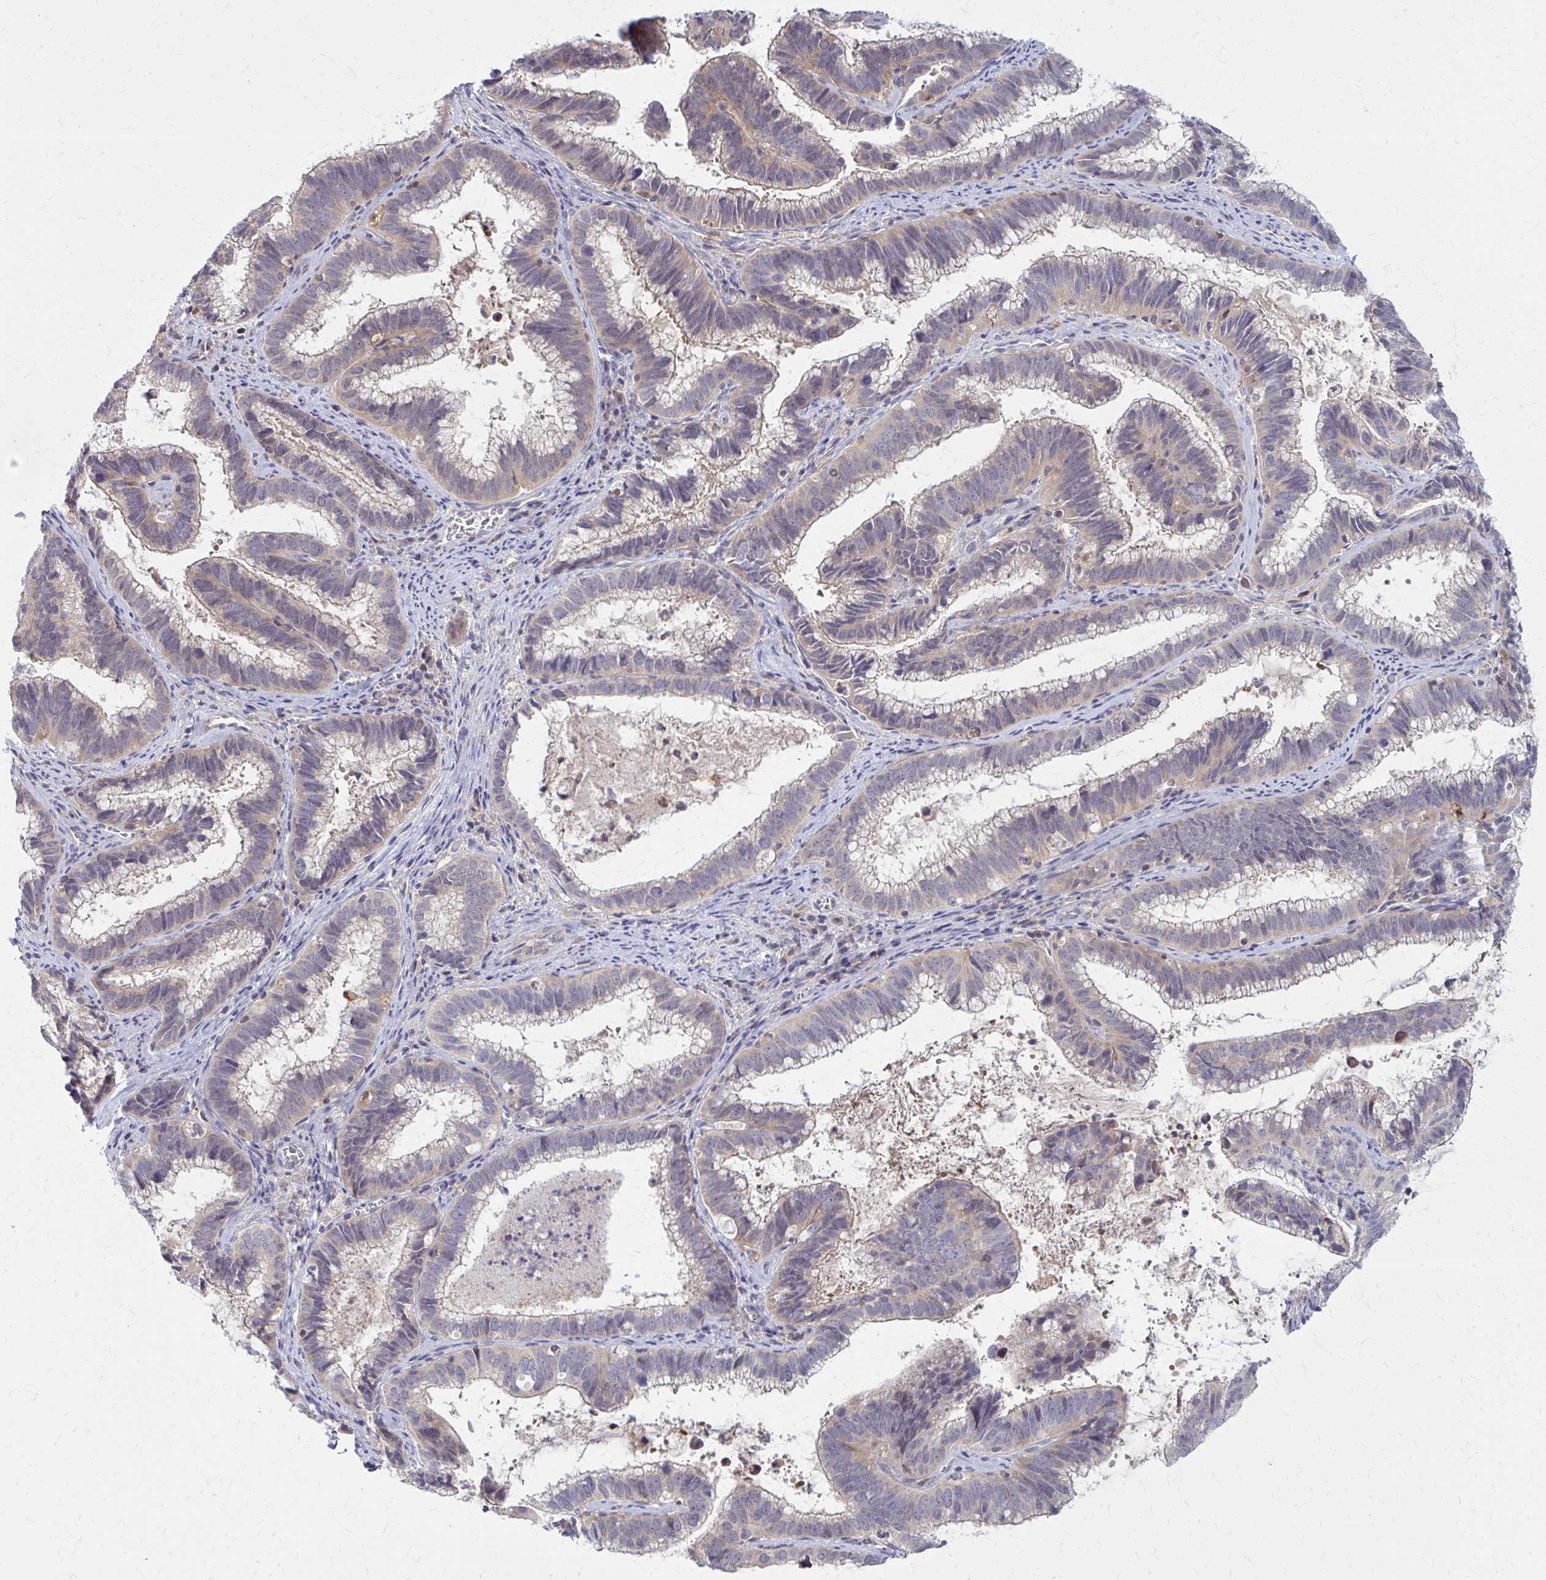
{"staining": {"intensity": "moderate", "quantity": "25%-75%", "location": "cytoplasmic/membranous"}, "tissue": "cervical cancer", "cell_type": "Tumor cells", "image_type": "cancer", "snomed": [{"axis": "morphology", "description": "Adenocarcinoma, NOS"}, {"axis": "topography", "description": "Cervix"}], "caption": "Protein positivity by immunohistochemistry (IHC) displays moderate cytoplasmic/membranous expression in about 25%-75% of tumor cells in cervical adenocarcinoma.", "gene": "DBI", "patient": {"sex": "female", "age": 61}}